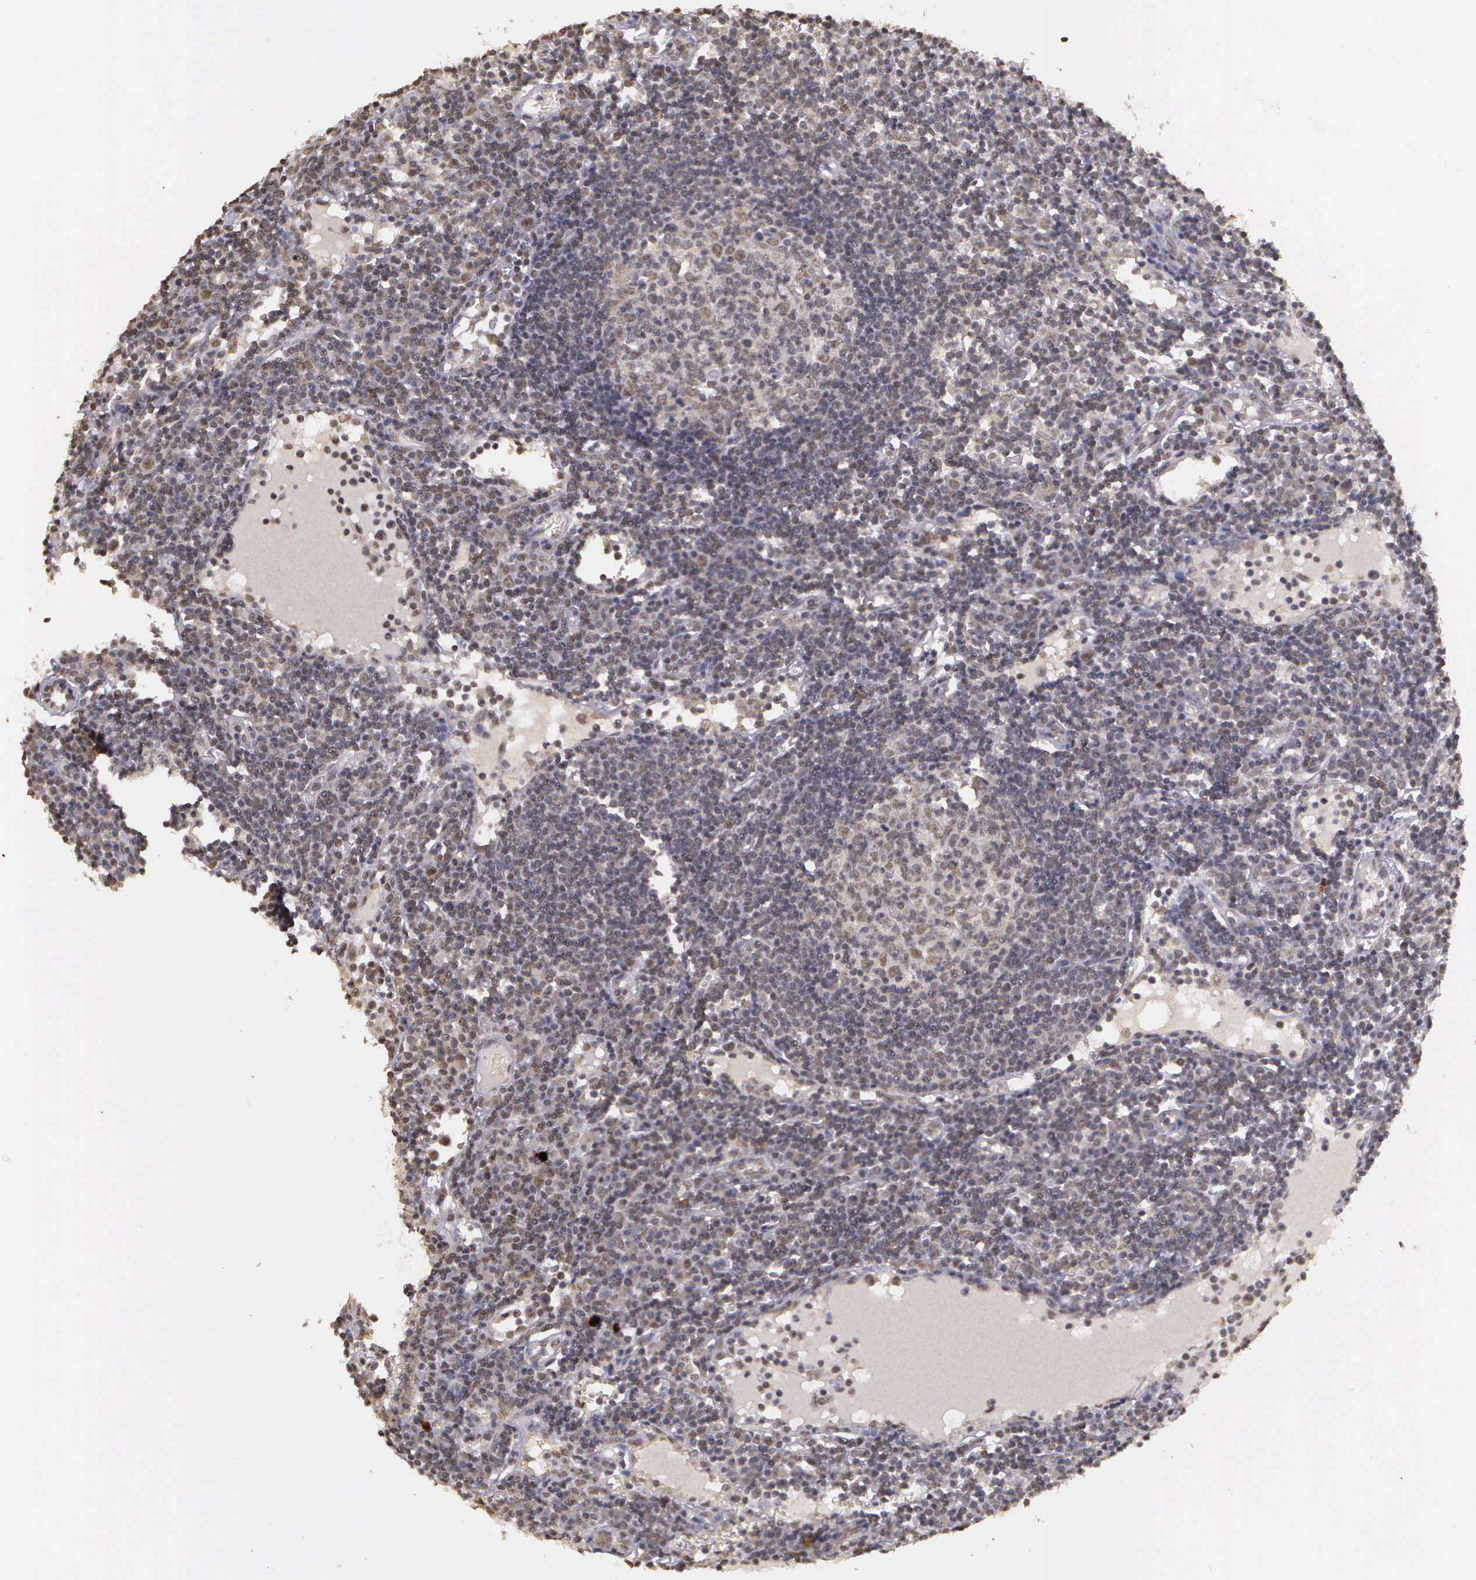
{"staining": {"intensity": "weak", "quantity": "<25%", "location": "nuclear"}, "tissue": "lymph node", "cell_type": "Germinal center cells", "image_type": "normal", "snomed": [{"axis": "morphology", "description": "Normal tissue, NOS"}, {"axis": "topography", "description": "Lymph node"}], "caption": "DAB immunohistochemical staining of unremarkable lymph node shows no significant expression in germinal center cells.", "gene": "ARMCX5", "patient": {"sex": "female", "age": 55}}